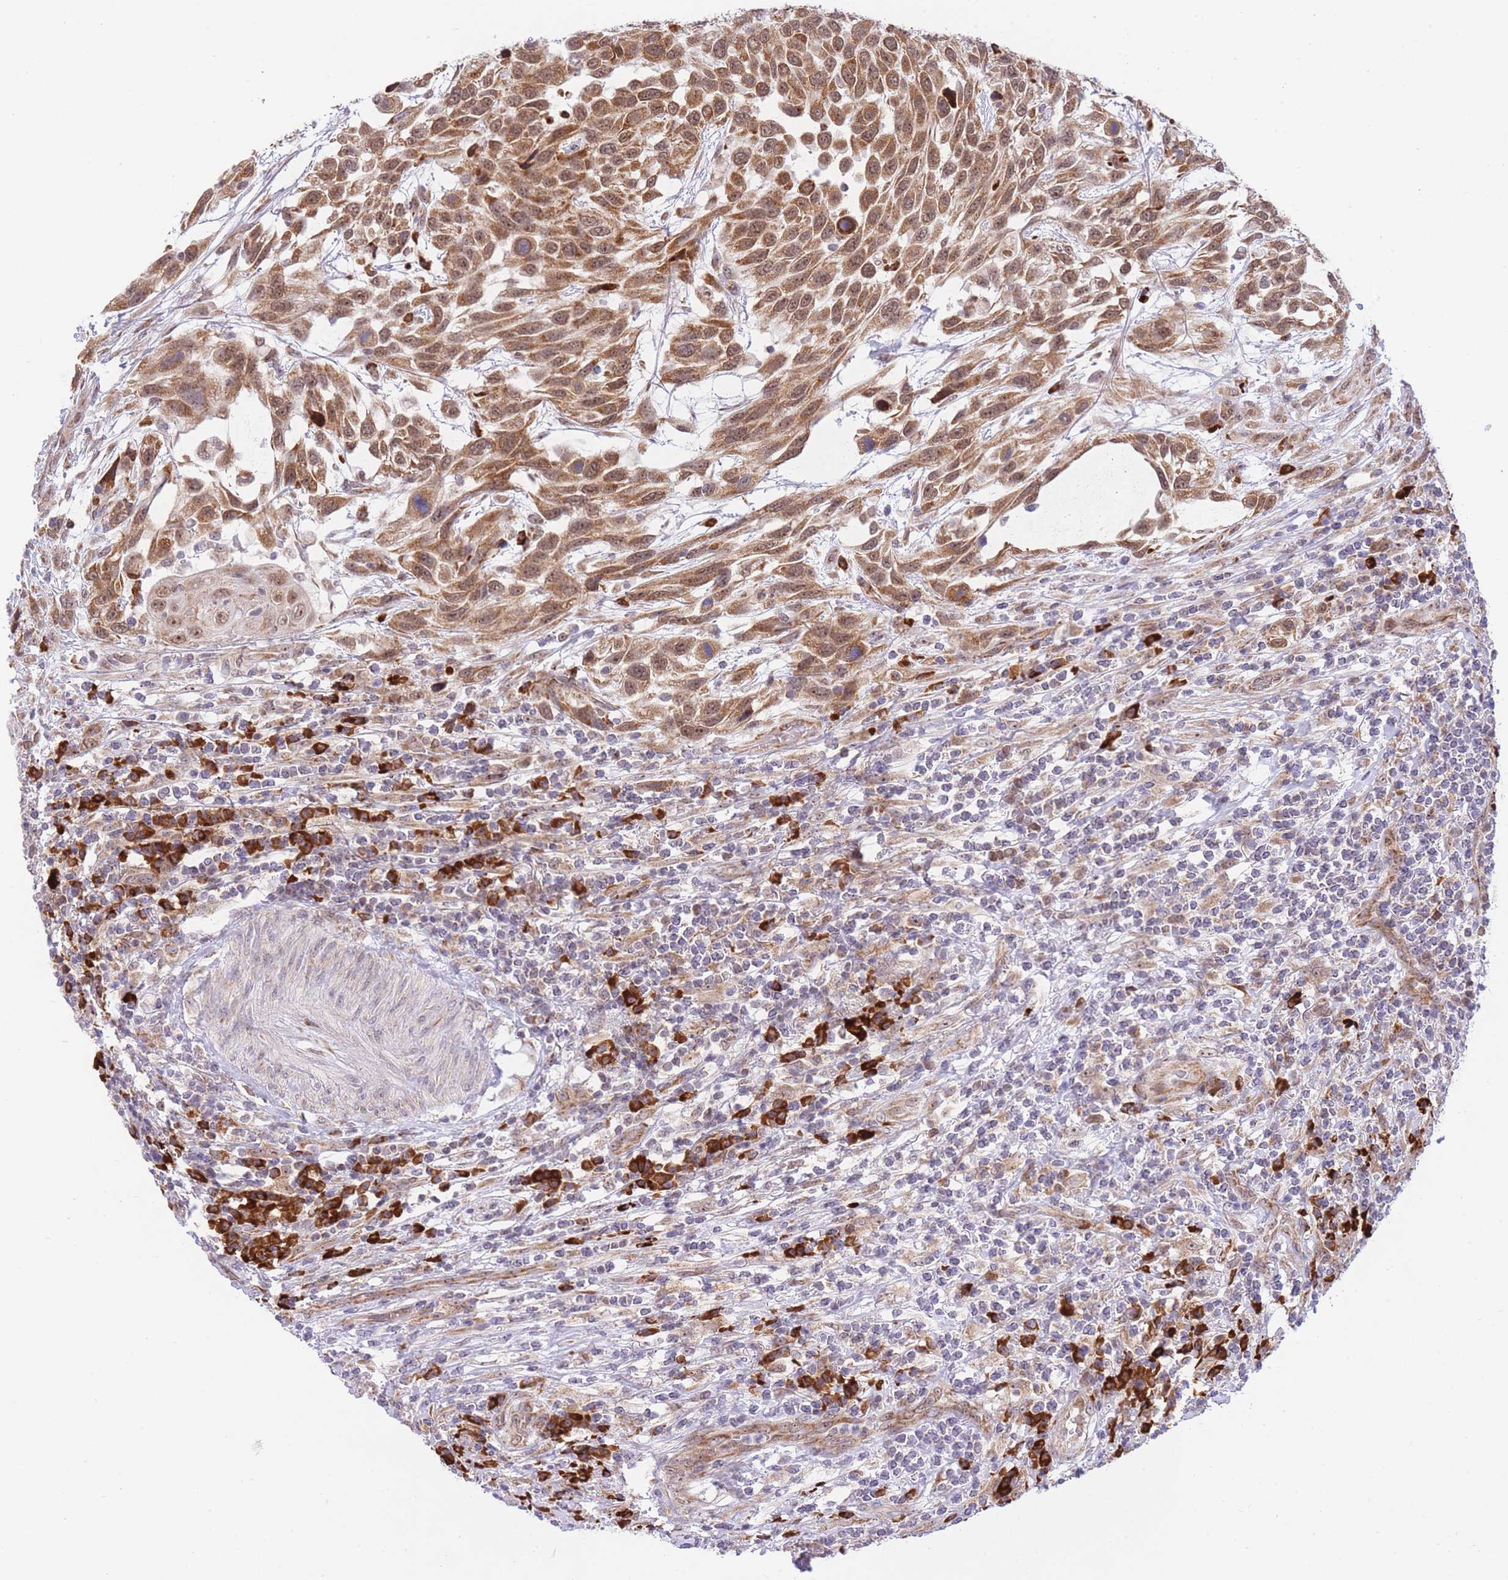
{"staining": {"intensity": "moderate", "quantity": ">75%", "location": "cytoplasmic/membranous,nuclear"}, "tissue": "urothelial cancer", "cell_type": "Tumor cells", "image_type": "cancer", "snomed": [{"axis": "morphology", "description": "Urothelial carcinoma, High grade"}, {"axis": "topography", "description": "Urinary bladder"}], "caption": "IHC image of human urothelial cancer stained for a protein (brown), which demonstrates medium levels of moderate cytoplasmic/membranous and nuclear staining in approximately >75% of tumor cells.", "gene": "EXOSC8", "patient": {"sex": "female", "age": 70}}